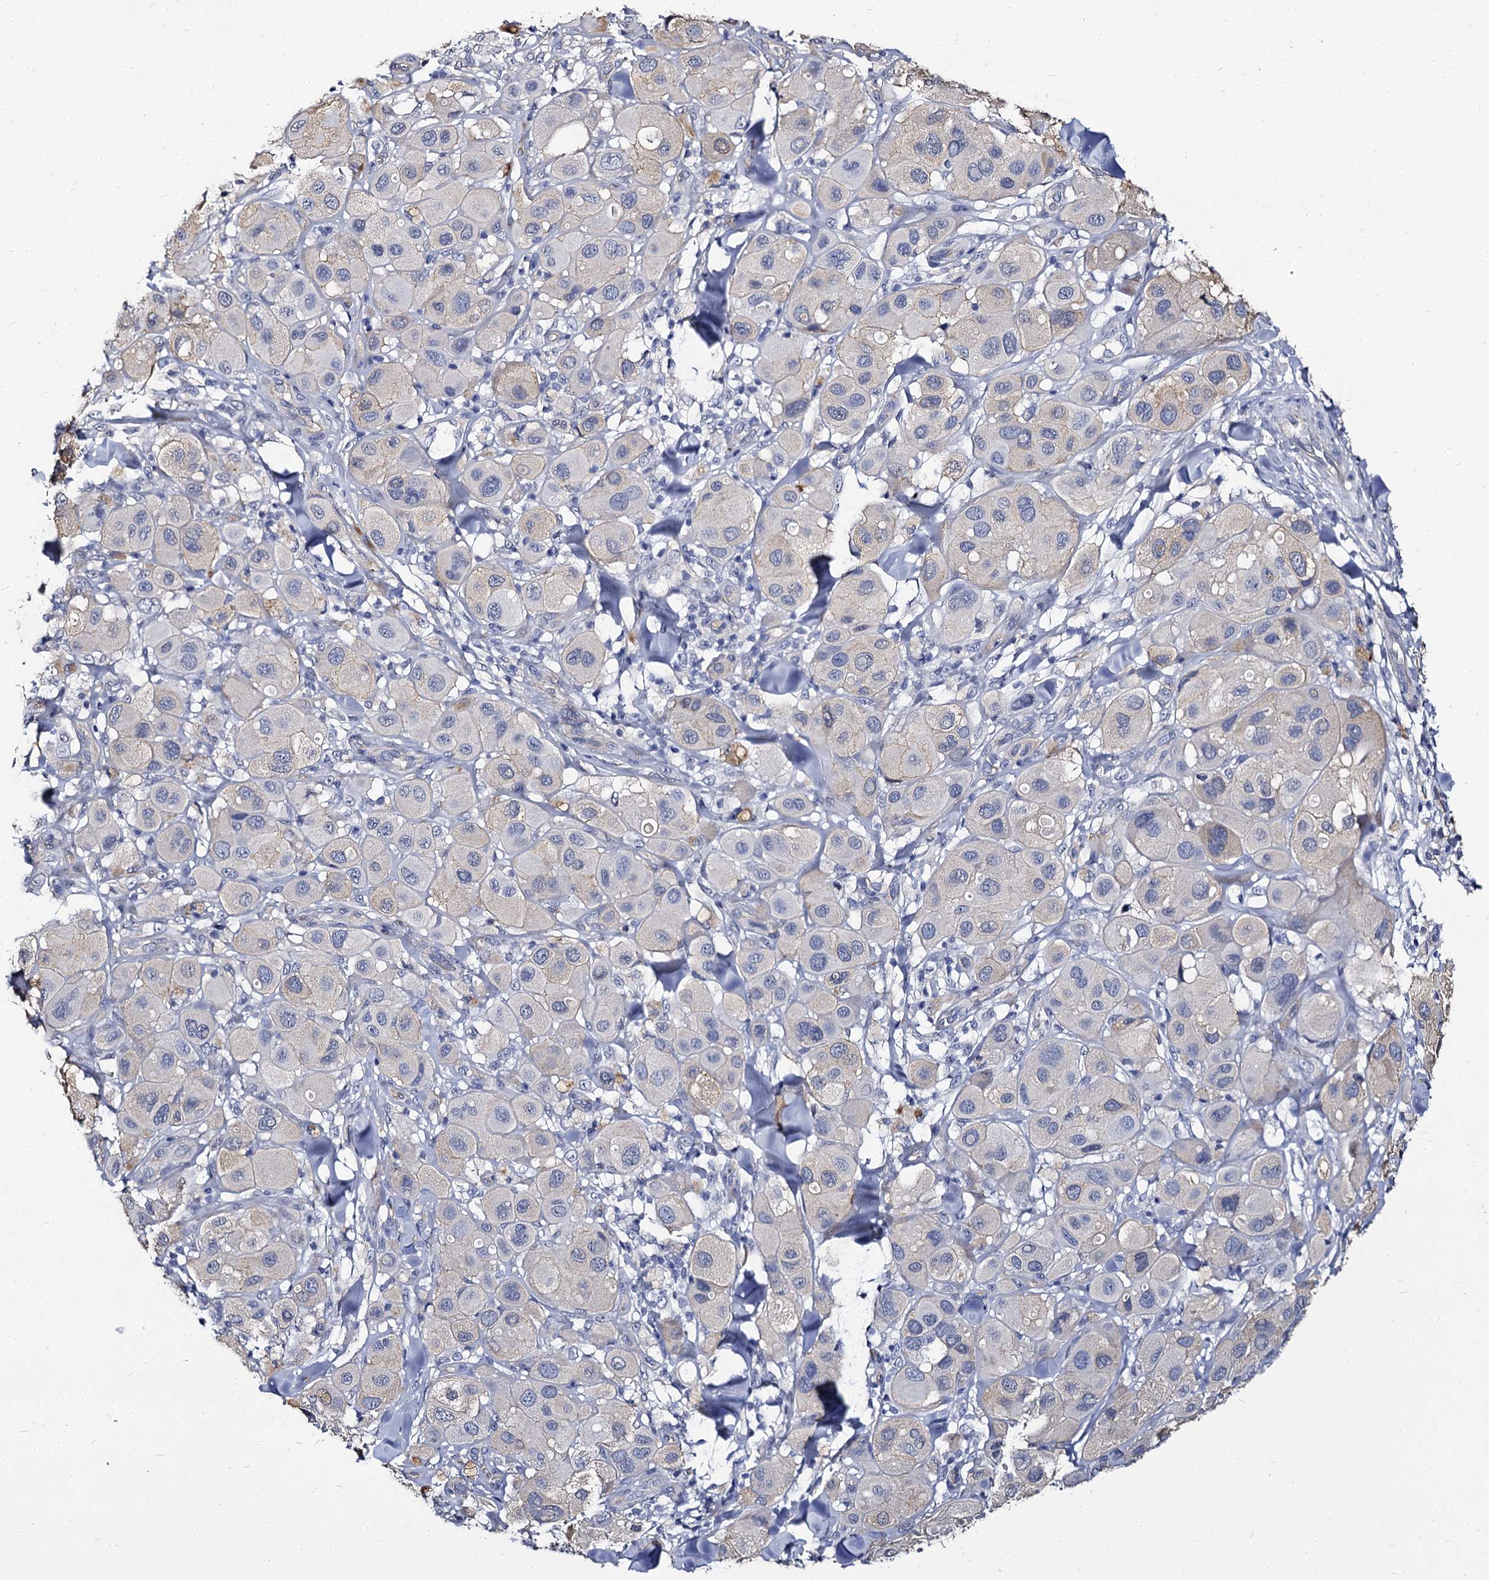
{"staining": {"intensity": "negative", "quantity": "none", "location": "none"}, "tissue": "melanoma", "cell_type": "Tumor cells", "image_type": "cancer", "snomed": [{"axis": "morphology", "description": "Malignant melanoma, Metastatic site"}, {"axis": "topography", "description": "Skin"}], "caption": "This is an IHC photomicrograph of malignant melanoma (metastatic site). There is no staining in tumor cells.", "gene": "CBFB", "patient": {"sex": "male", "age": 41}}